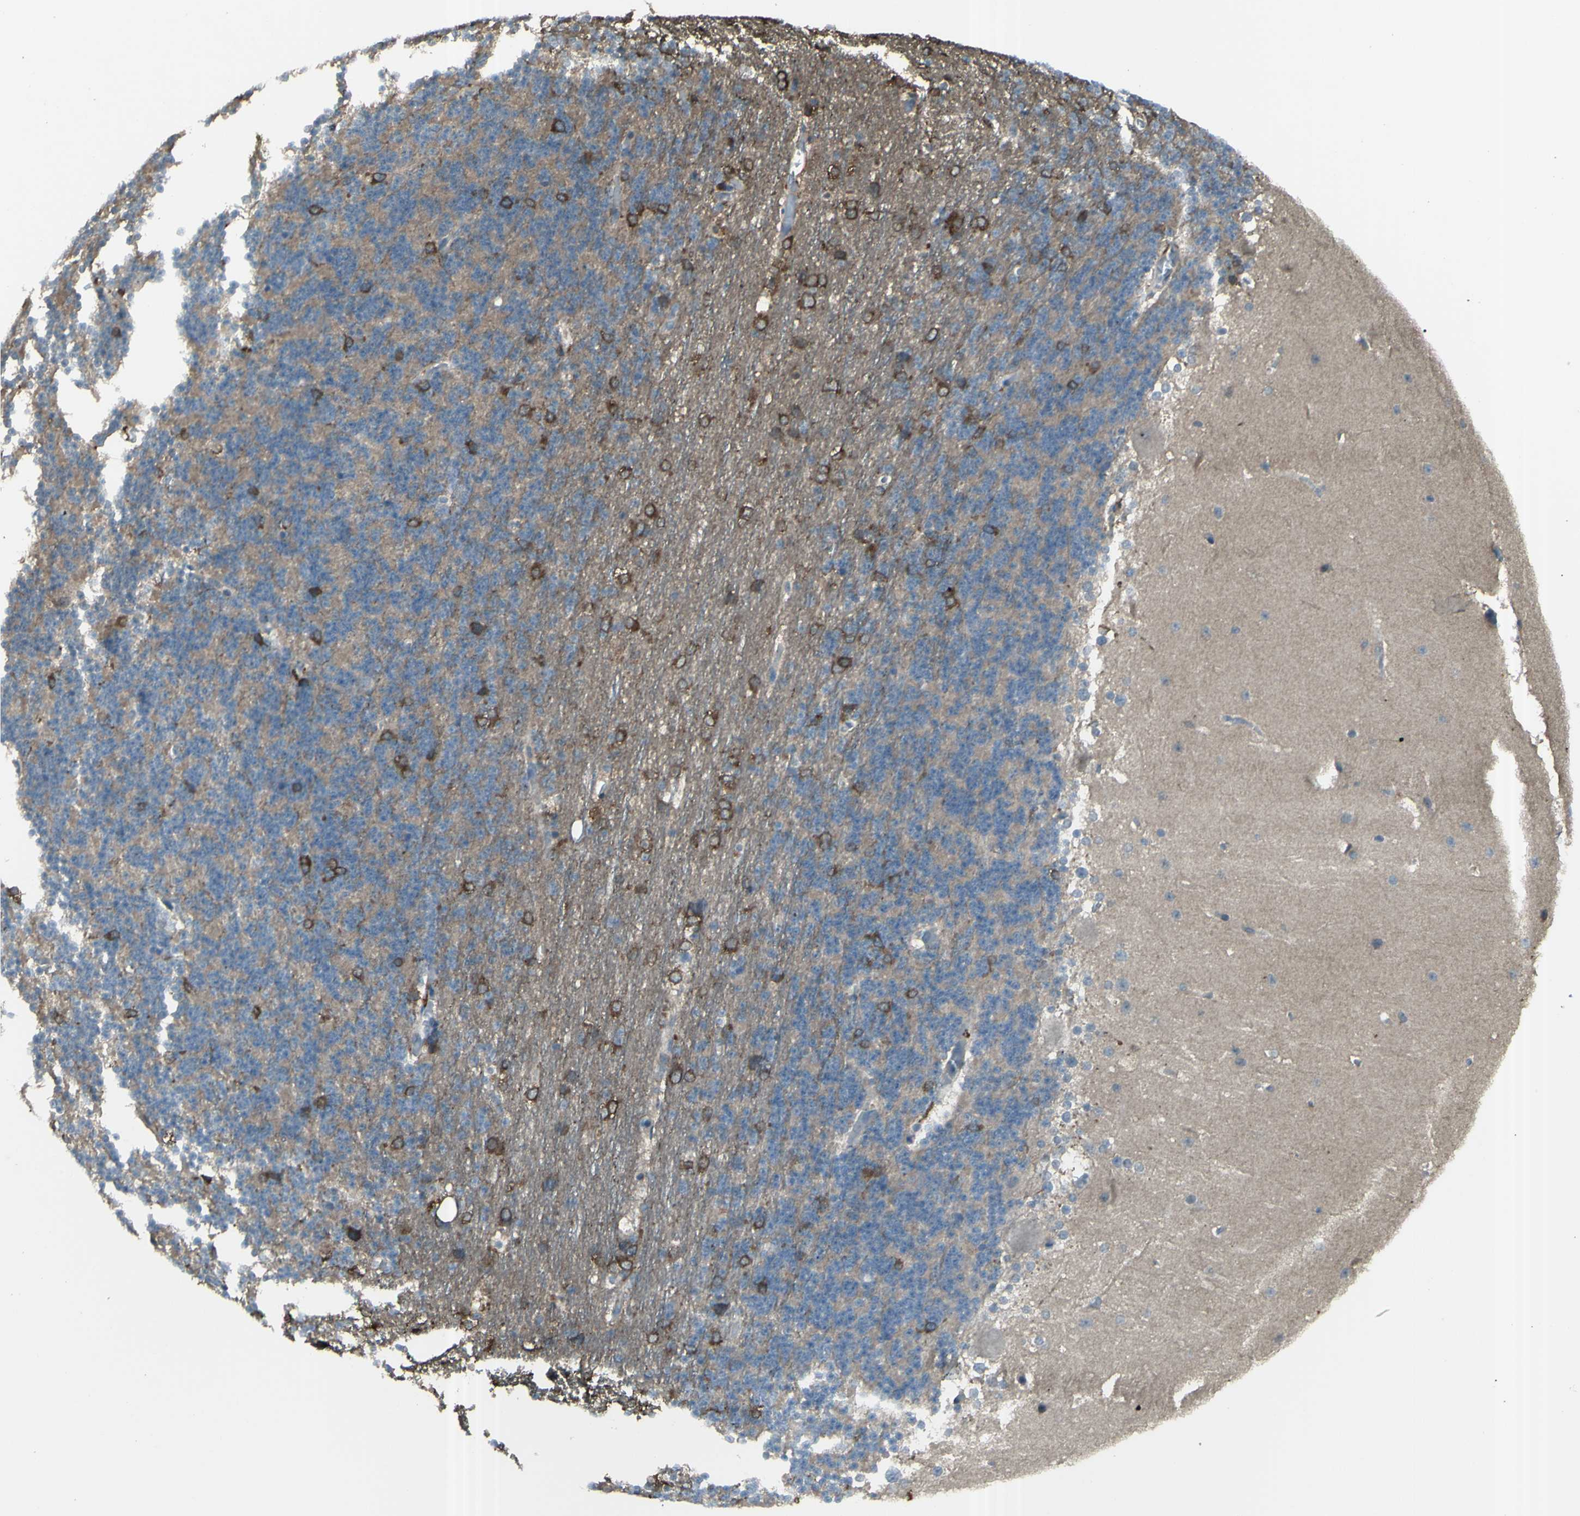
{"staining": {"intensity": "moderate", "quantity": ">75%", "location": "cytoplasmic/membranous,nuclear"}, "tissue": "cerebellum", "cell_type": "Cells in granular layer", "image_type": "normal", "snomed": [{"axis": "morphology", "description": "Normal tissue, NOS"}, {"axis": "topography", "description": "Cerebellum"}], "caption": "Cerebellum stained with a brown dye displays moderate cytoplasmic/membranous,nuclear positive positivity in about >75% of cells in granular layer.", "gene": "GNAS", "patient": {"sex": "female", "age": 19}}